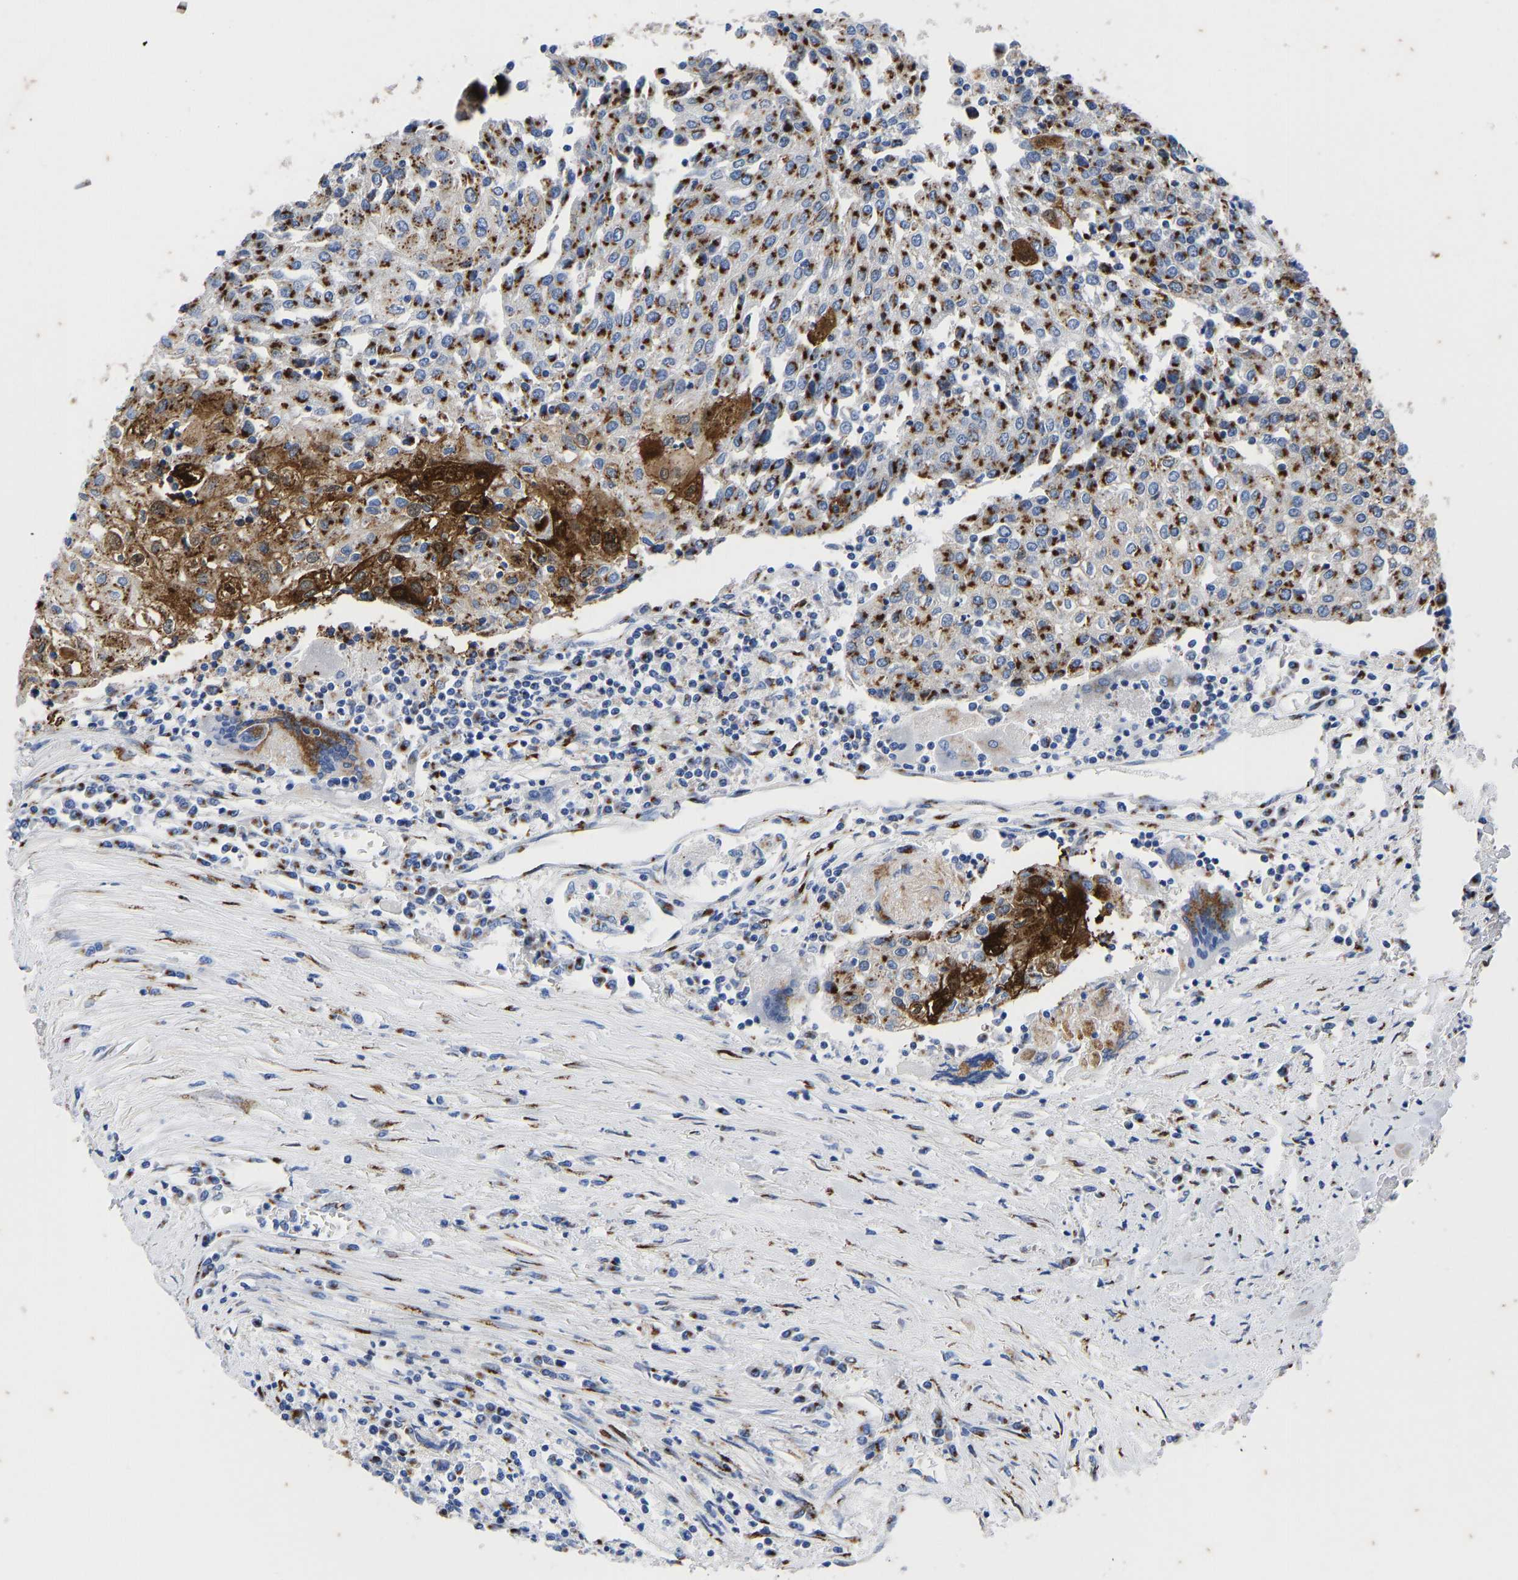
{"staining": {"intensity": "strong", "quantity": ">75%", "location": "cytoplasmic/membranous"}, "tissue": "urothelial cancer", "cell_type": "Tumor cells", "image_type": "cancer", "snomed": [{"axis": "morphology", "description": "Urothelial carcinoma, High grade"}, {"axis": "topography", "description": "Urinary bladder"}], "caption": "A high-resolution histopathology image shows immunohistochemistry (IHC) staining of urothelial carcinoma (high-grade), which displays strong cytoplasmic/membranous expression in approximately >75% of tumor cells.", "gene": "TMEM87A", "patient": {"sex": "female", "age": 85}}